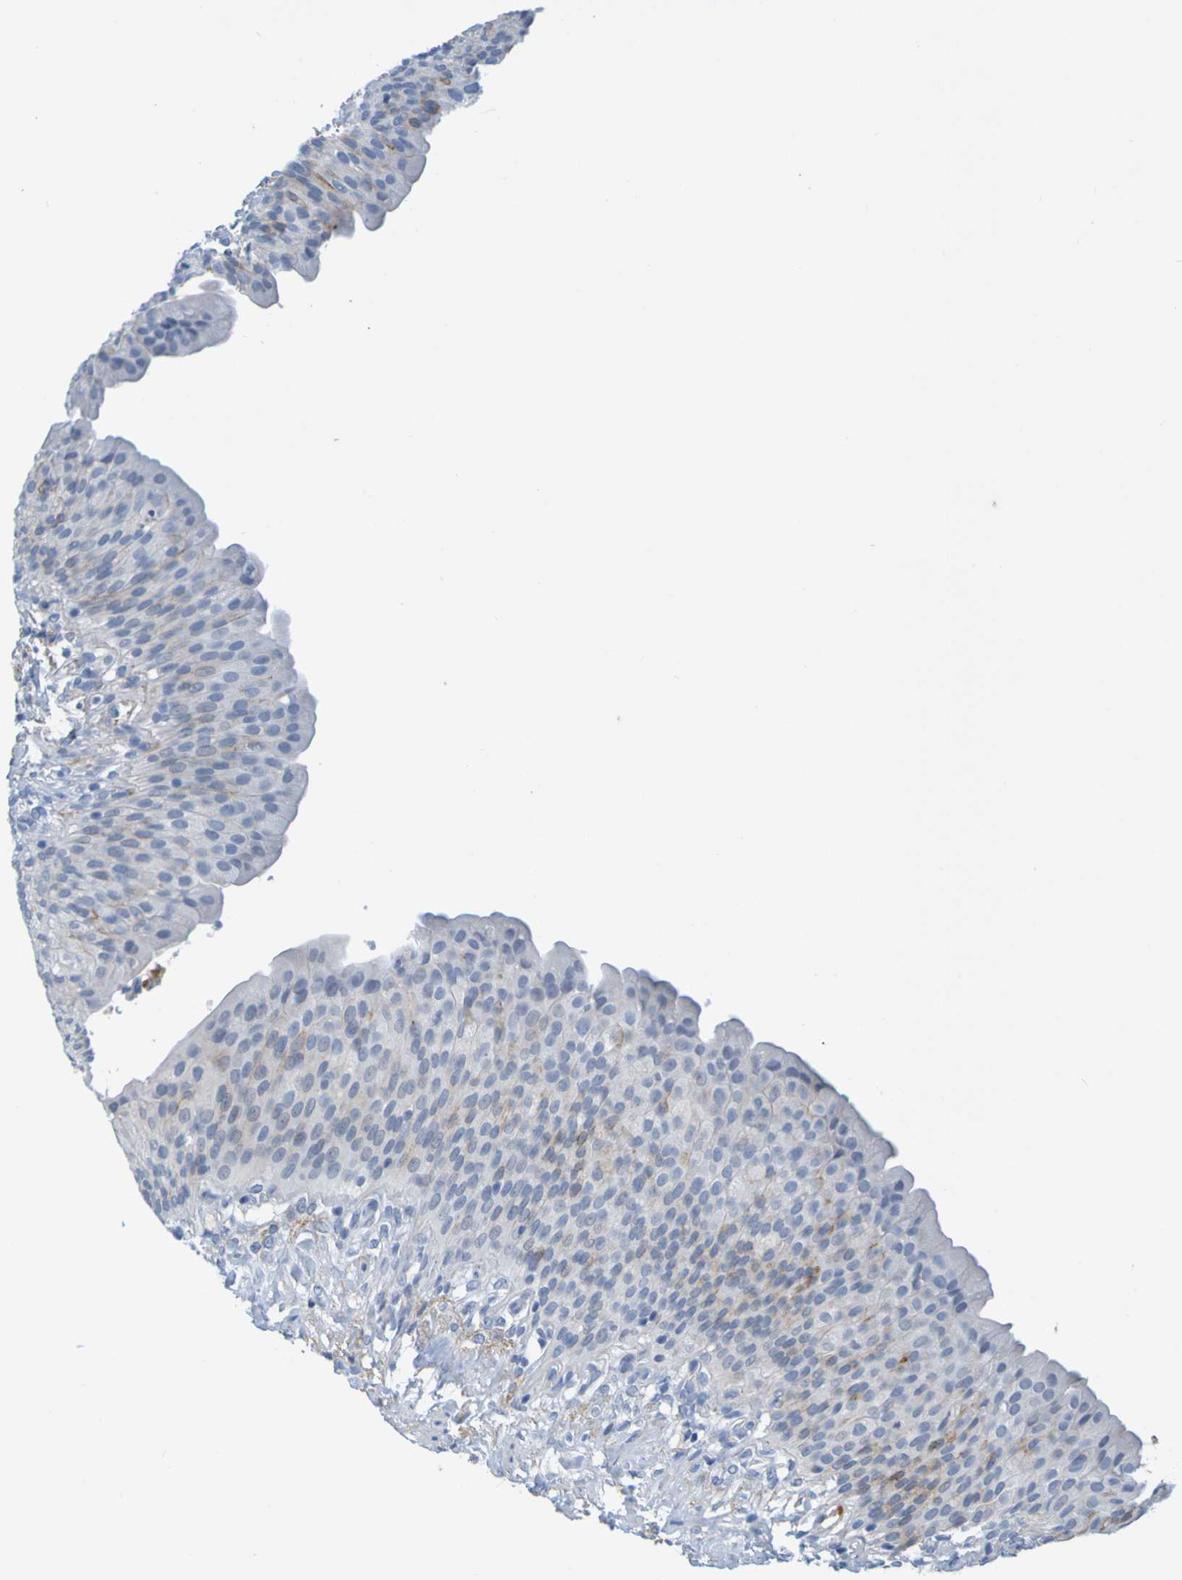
{"staining": {"intensity": "moderate", "quantity": "<25%", "location": "cytoplasmic/membranous"}, "tissue": "urinary bladder", "cell_type": "Urothelial cells", "image_type": "normal", "snomed": [{"axis": "morphology", "description": "Normal tissue, NOS"}, {"axis": "topography", "description": "Urinary bladder"}], "caption": "Moderate cytoplasmic/membranous expression for a protein is identified in approximately <25% of urothelial cells of unremarkable urinary bladder using immunohistochemistry.", "gene": "IL10", "patient": {"sex": "female", "age": 79}}